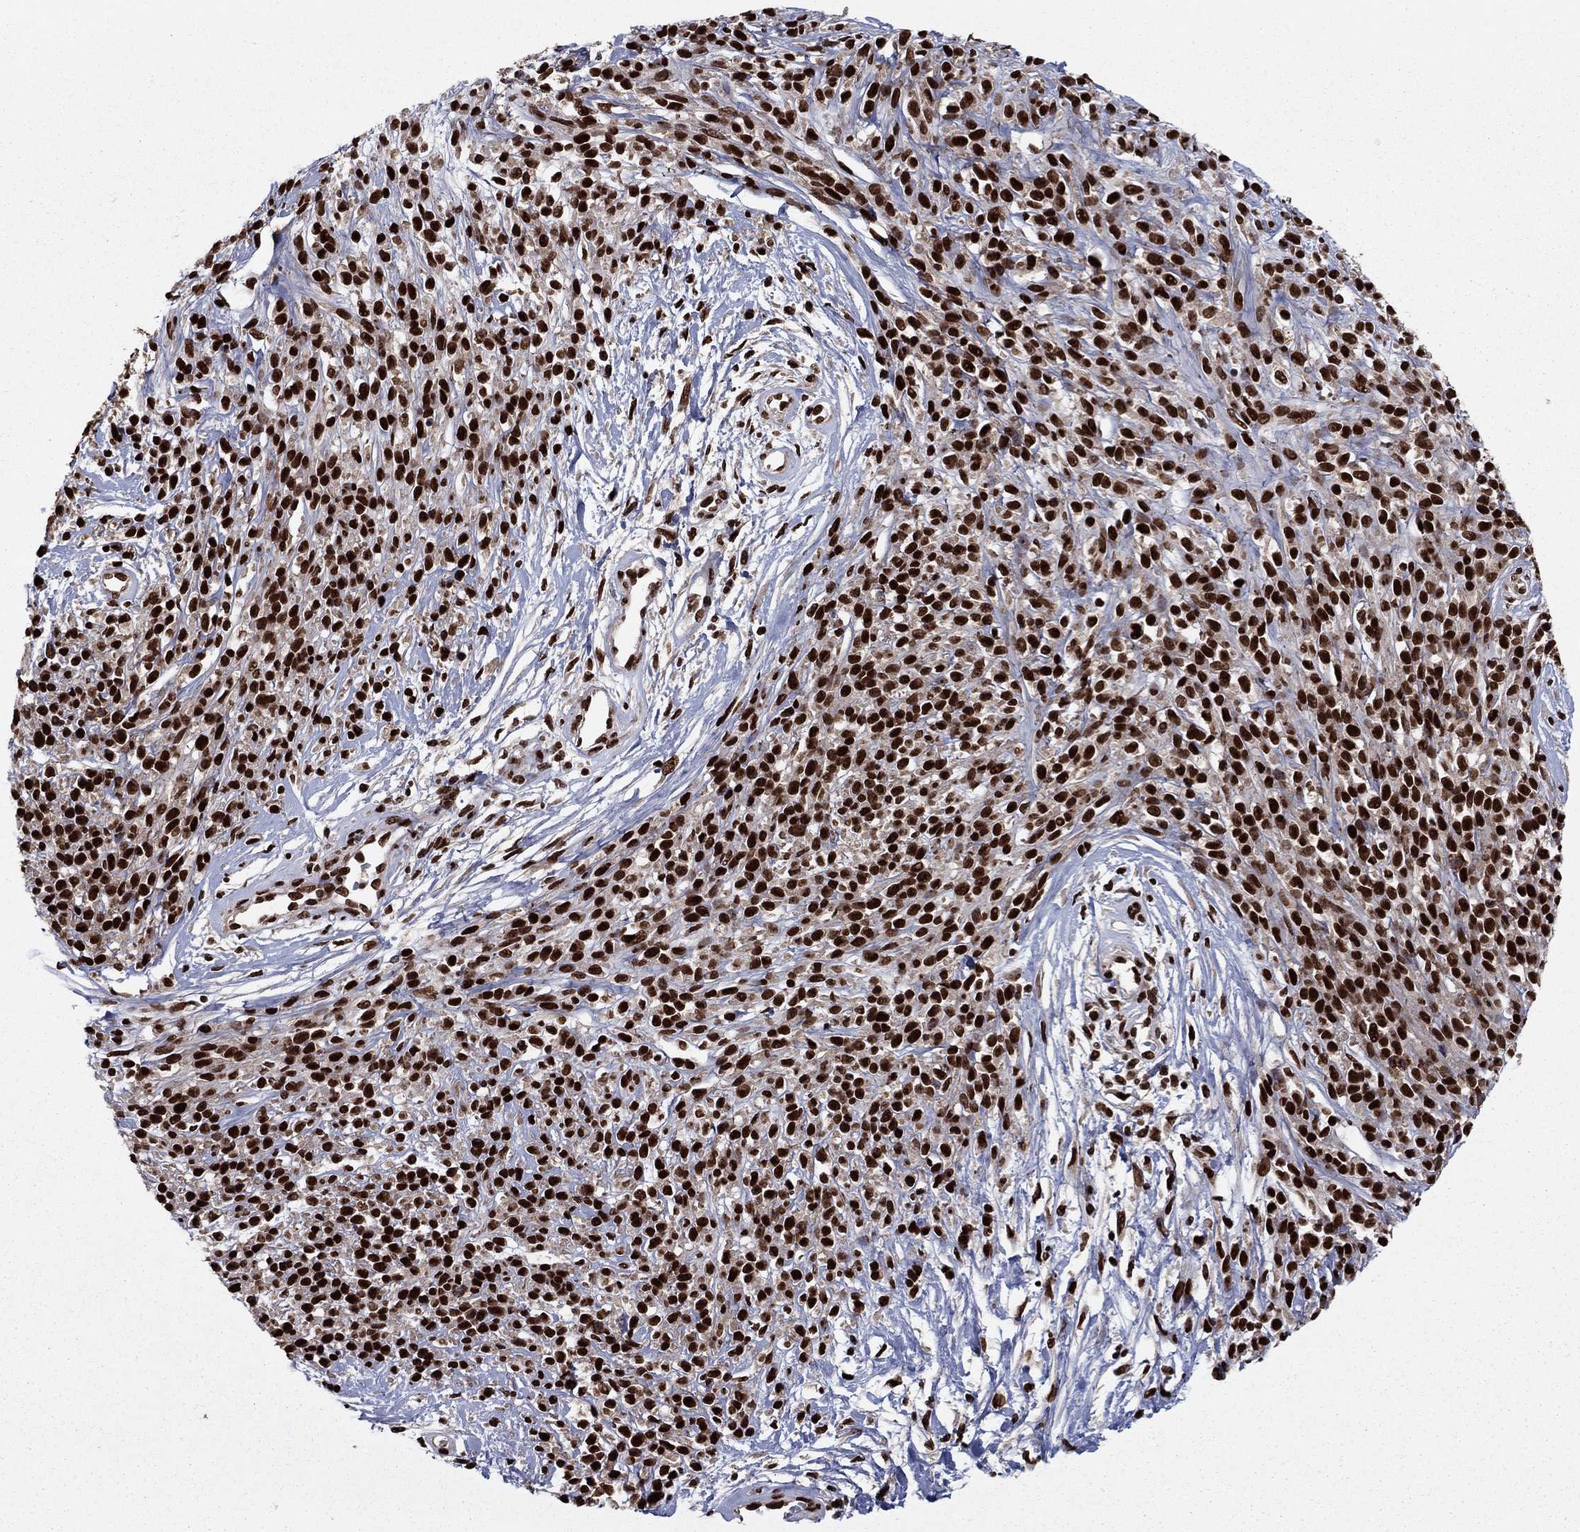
{"staining": {"intensity": "strong", "quantity": ">75%", "location": "nuclear"}, "tissue": "melanoma", "cell_type": "Tumor cells", "image_type": "cancer", "snomed": [{"axis": "morphology", "description": "Malignant melanoma, NOS"}, {"axis": "topography", "description": "Skin"}, {"axis": "topography", "description": "Skin of trunk"}], "caption": "Melanoma stained with a protein marker shows strong staining in tumor cells.", "gene": "USP54", "patient": {"sex": "male", "age": 74}}